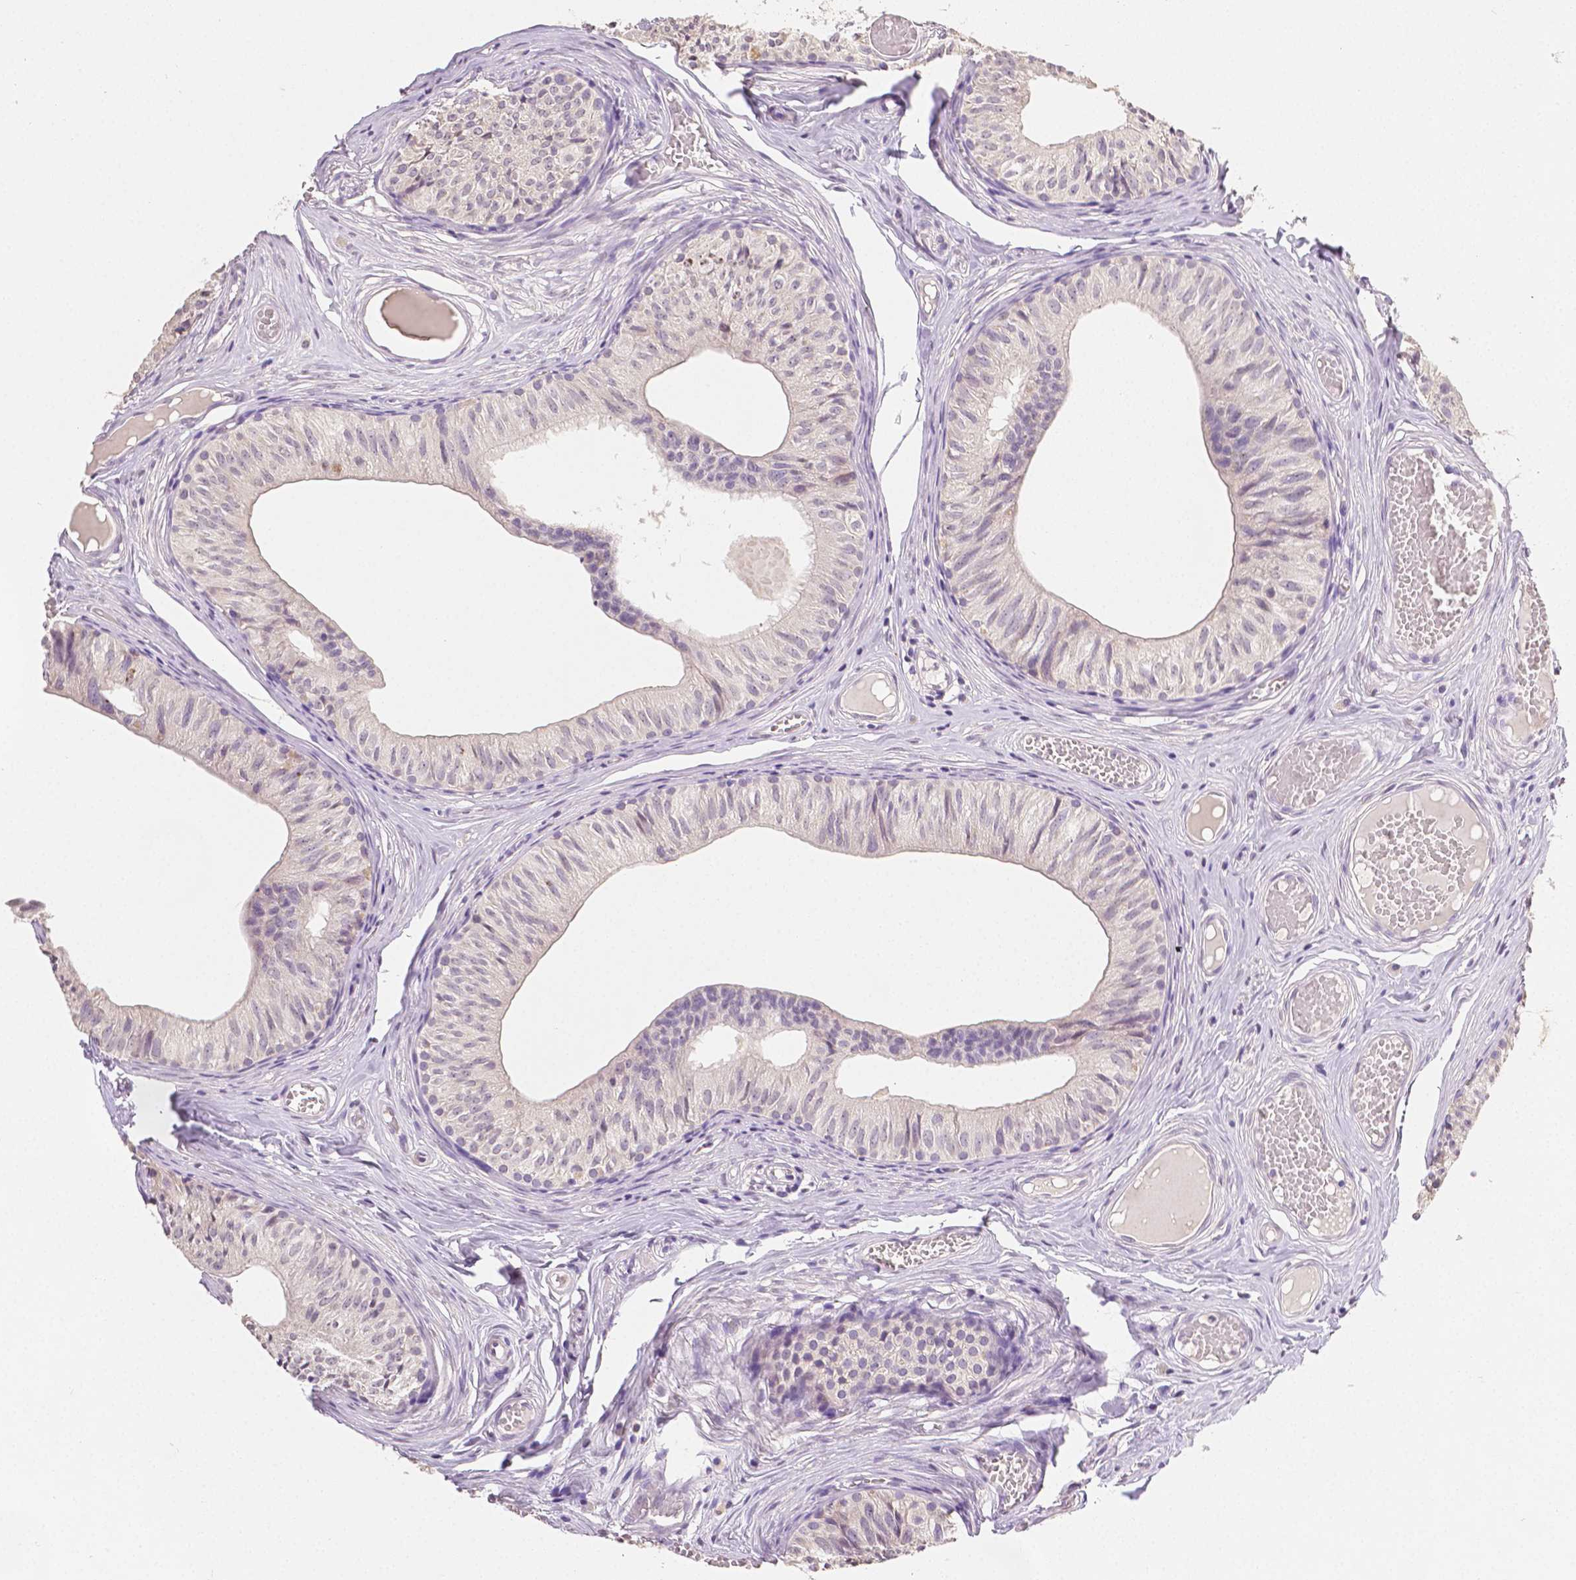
{"staining": {"intensity": "weak", "quantity": "<25%", "location": "cytoplasmic/membranous"}, "tissue": "epididymis", "cell_type": "Glandular cells", "image_type": "normal", "snomed": [{"axis": "morphology", "description": "Normal tissue, NOS"}, {"axis": "topography", "description": "Epididymis"}], "caption": "Immunohistochemical staining of normal human epididymis displays no significant expression in glandular cells. (Immunohistochemistry (ihc), brightfield microscopy, high magnification).", "gene": "TGM1", "patient": {"sex": "male", "age": 25}}